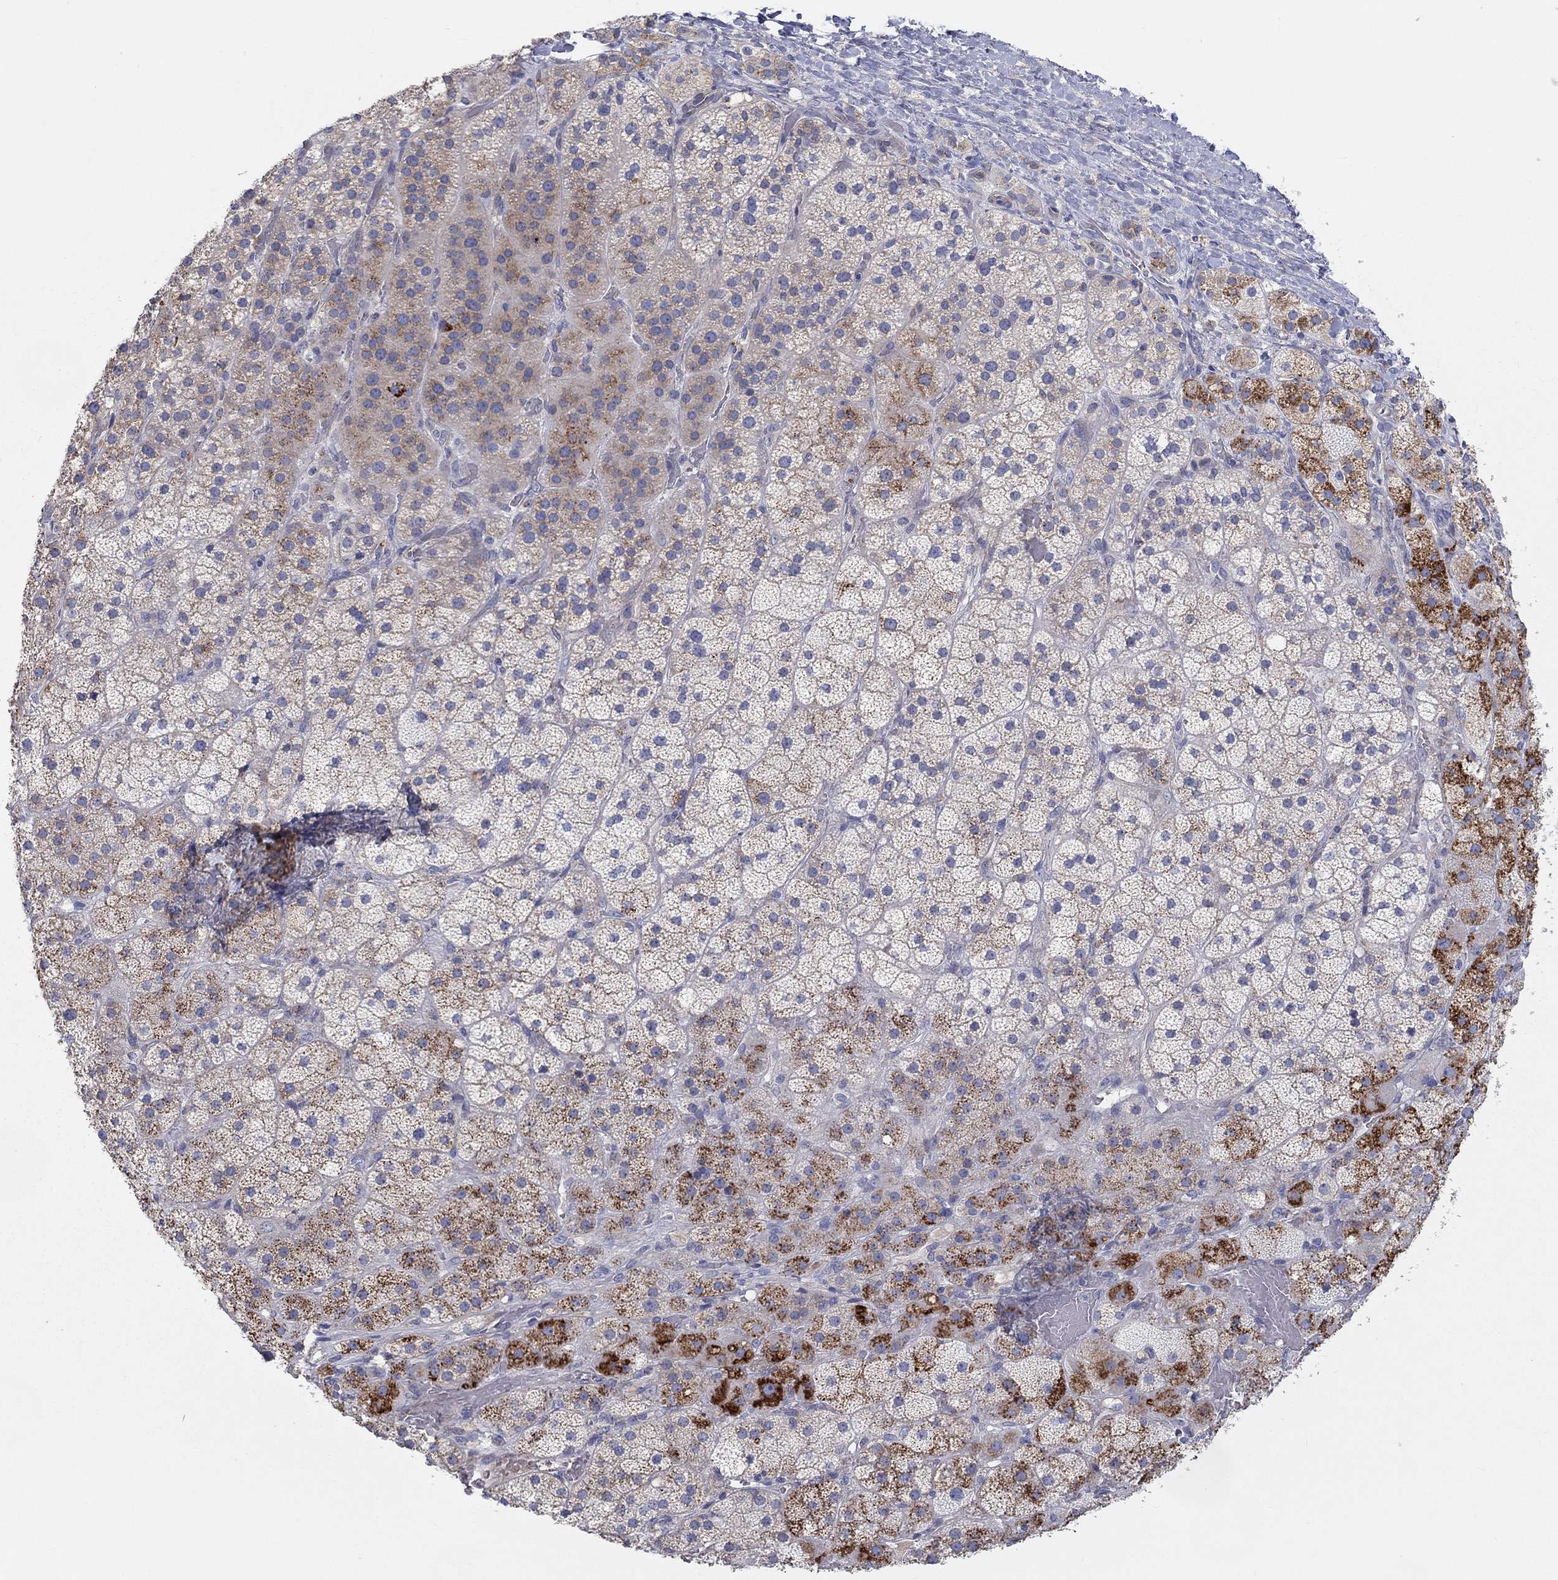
{"staining": {"intensity": "strong", "quantity": "<25%", "location": "cytoplasmic/membranous"}, "tissue": "adrenal gland", "cell_type": "Glandular cells", "image_type": "normal", "snomed": [{"axis": "morphology", "description": "Normal tissue, NOS"}, {"axis": "topography", "description": "Adrenal gland"}], "caption": "High-magnification brightfield microscopy of normal adrenal gland stained with DAB (brown) and counterstained with hematoxylin (blue). glandular cells exhibit strong cytoplasmic/membranous staining is present in about<25% of cells. The staining was performed using DAB, with brown indicating positive protein expression. Nuclei are stained blue with hematoxylin.", "gene": "BCO2", "patient": {"sex": "male", "age": 57}}